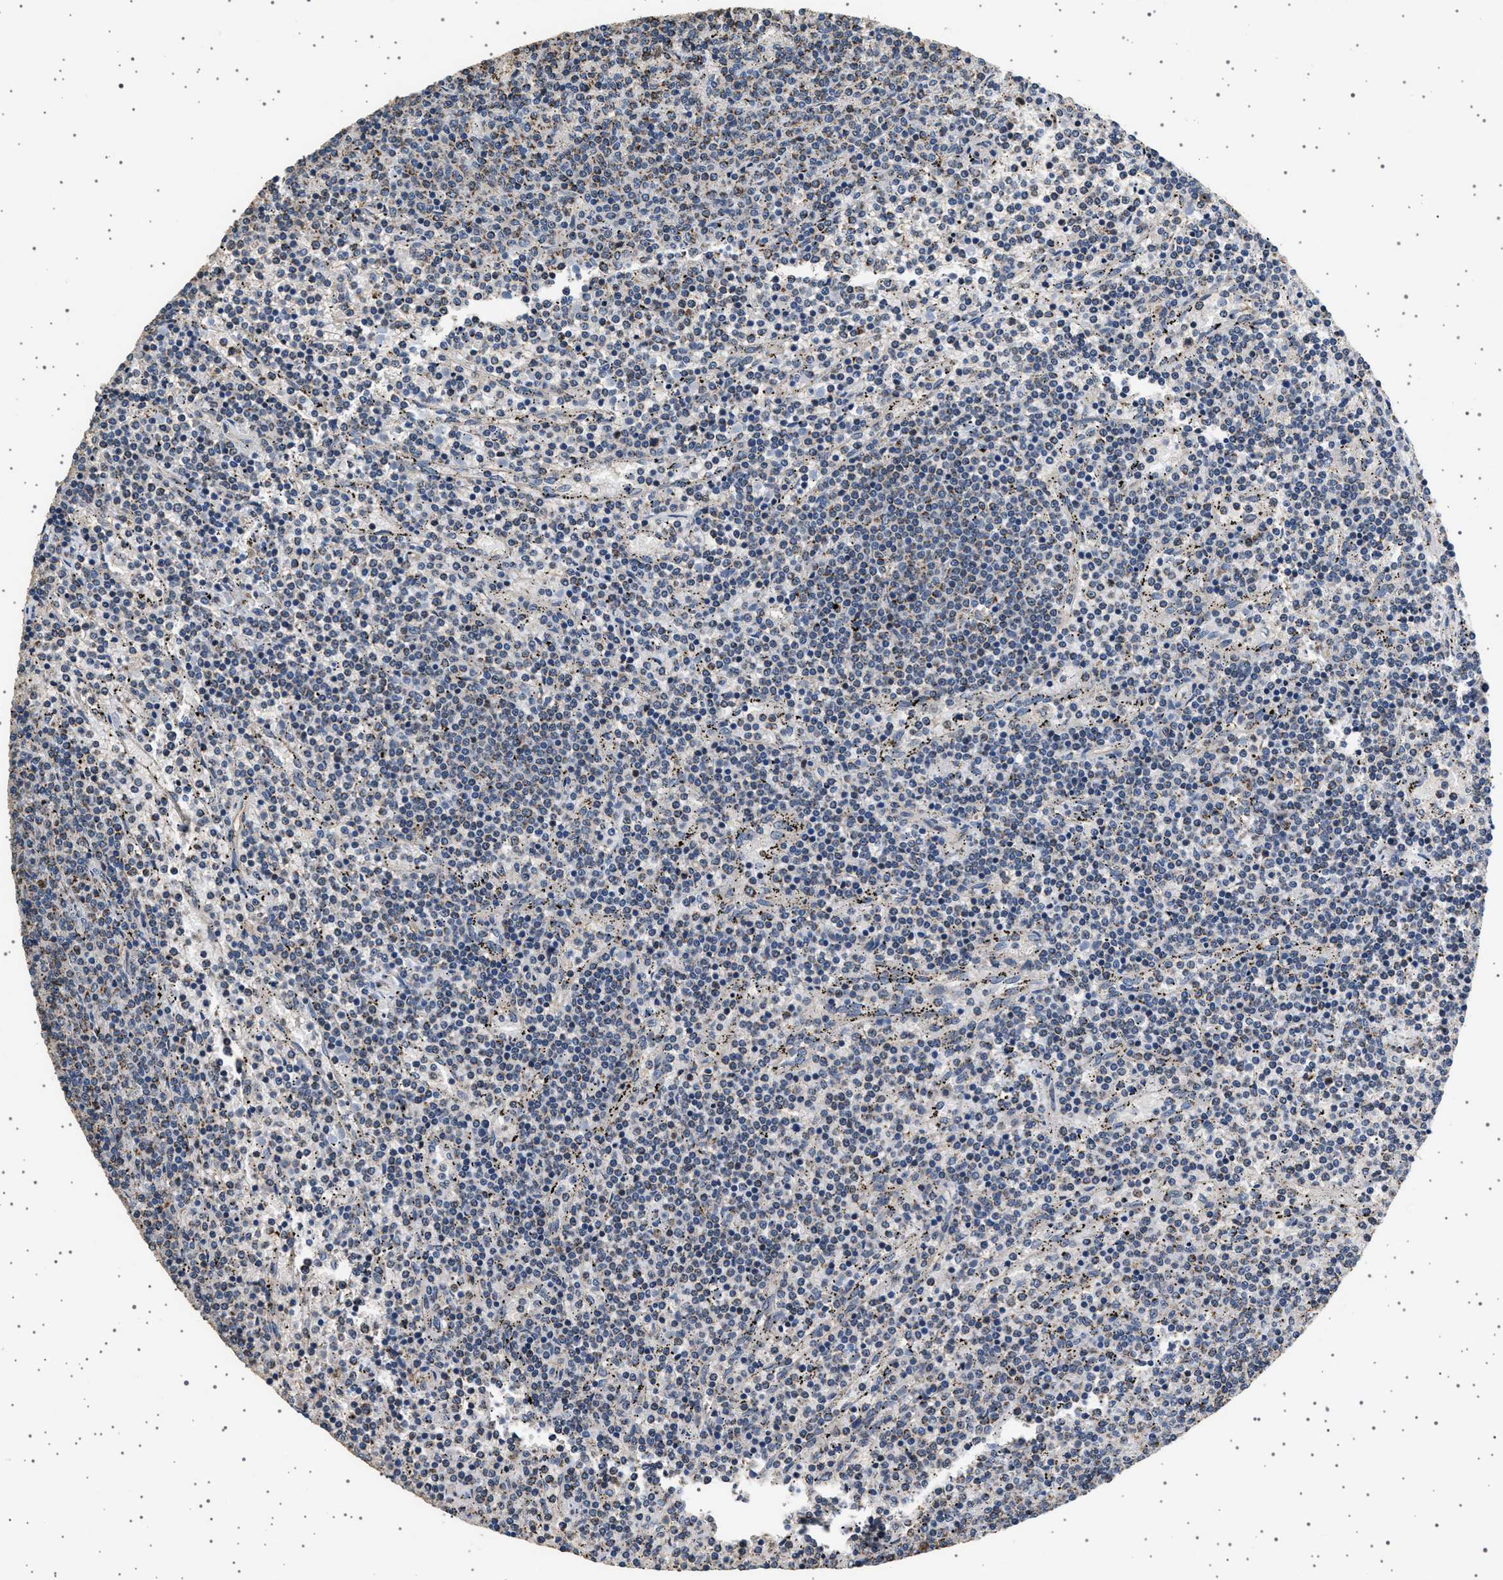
{"staining": {"intensity": "moderate", "quantity": "<25%", "location": "cytoplasmic/membranous"}, "tissue": "lymphoma", "cell_type": "Tumor cells", "image_type": "cancer", "snomed": [{"axis": "morphology", "description": "Malignant lymphoma, non-Hodgkin's type, Low grade"}, {"axis": "topography", "description": "Spleen"}], "caption": "IHC of human lymphoma shows low levels of moderate cytoplasmic/membranous positivity in approximately <25% of tumor cells.", "gene": "KCNA4", "patient": {"sex": "female", "age": 50}}